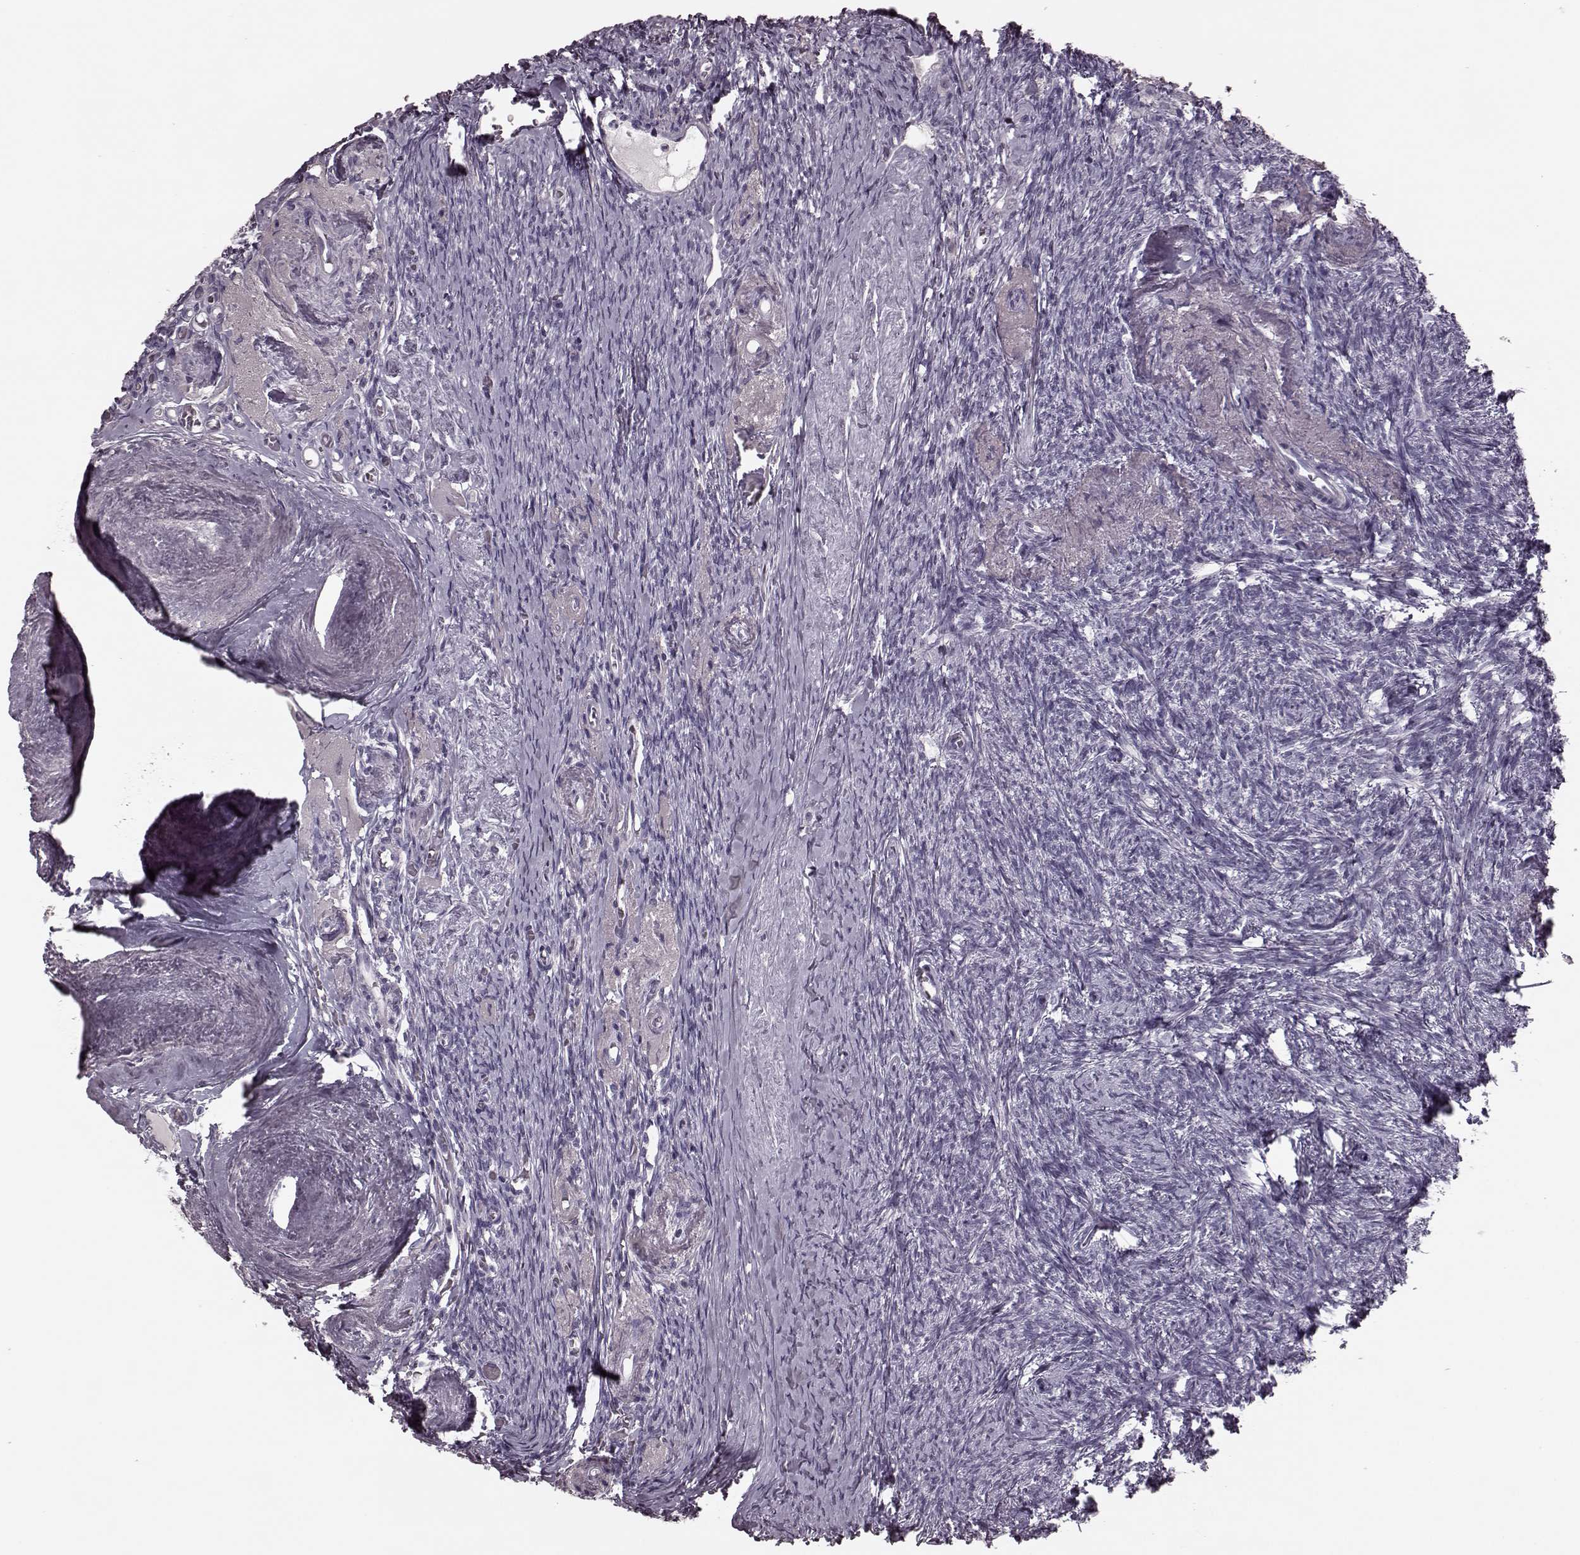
{"staining": {"intensity": "negative", "quantity": "none", "location": "none"}, "tissue": "ovary", "cell_type": "Ovarian stroma cells", "image_type": "normal", "snomed": [{"axis": "morphology", "description": "Normal tissue, NOS"}, {"axis": "topography", "description": "Ovary"}], "caption": "Immunohistochemistry (IHC) photomicrograph of normal ovary: human ovary stained with DAB displays no significant protein positivity in ovarian stroma cells. (Stains: DAB IHC with hematoxylin counter stain, Microscopy: brightfield microscopy at high magnification).", "gene": "TRPM1", "patient": {"sex": "female", "age": 72}}